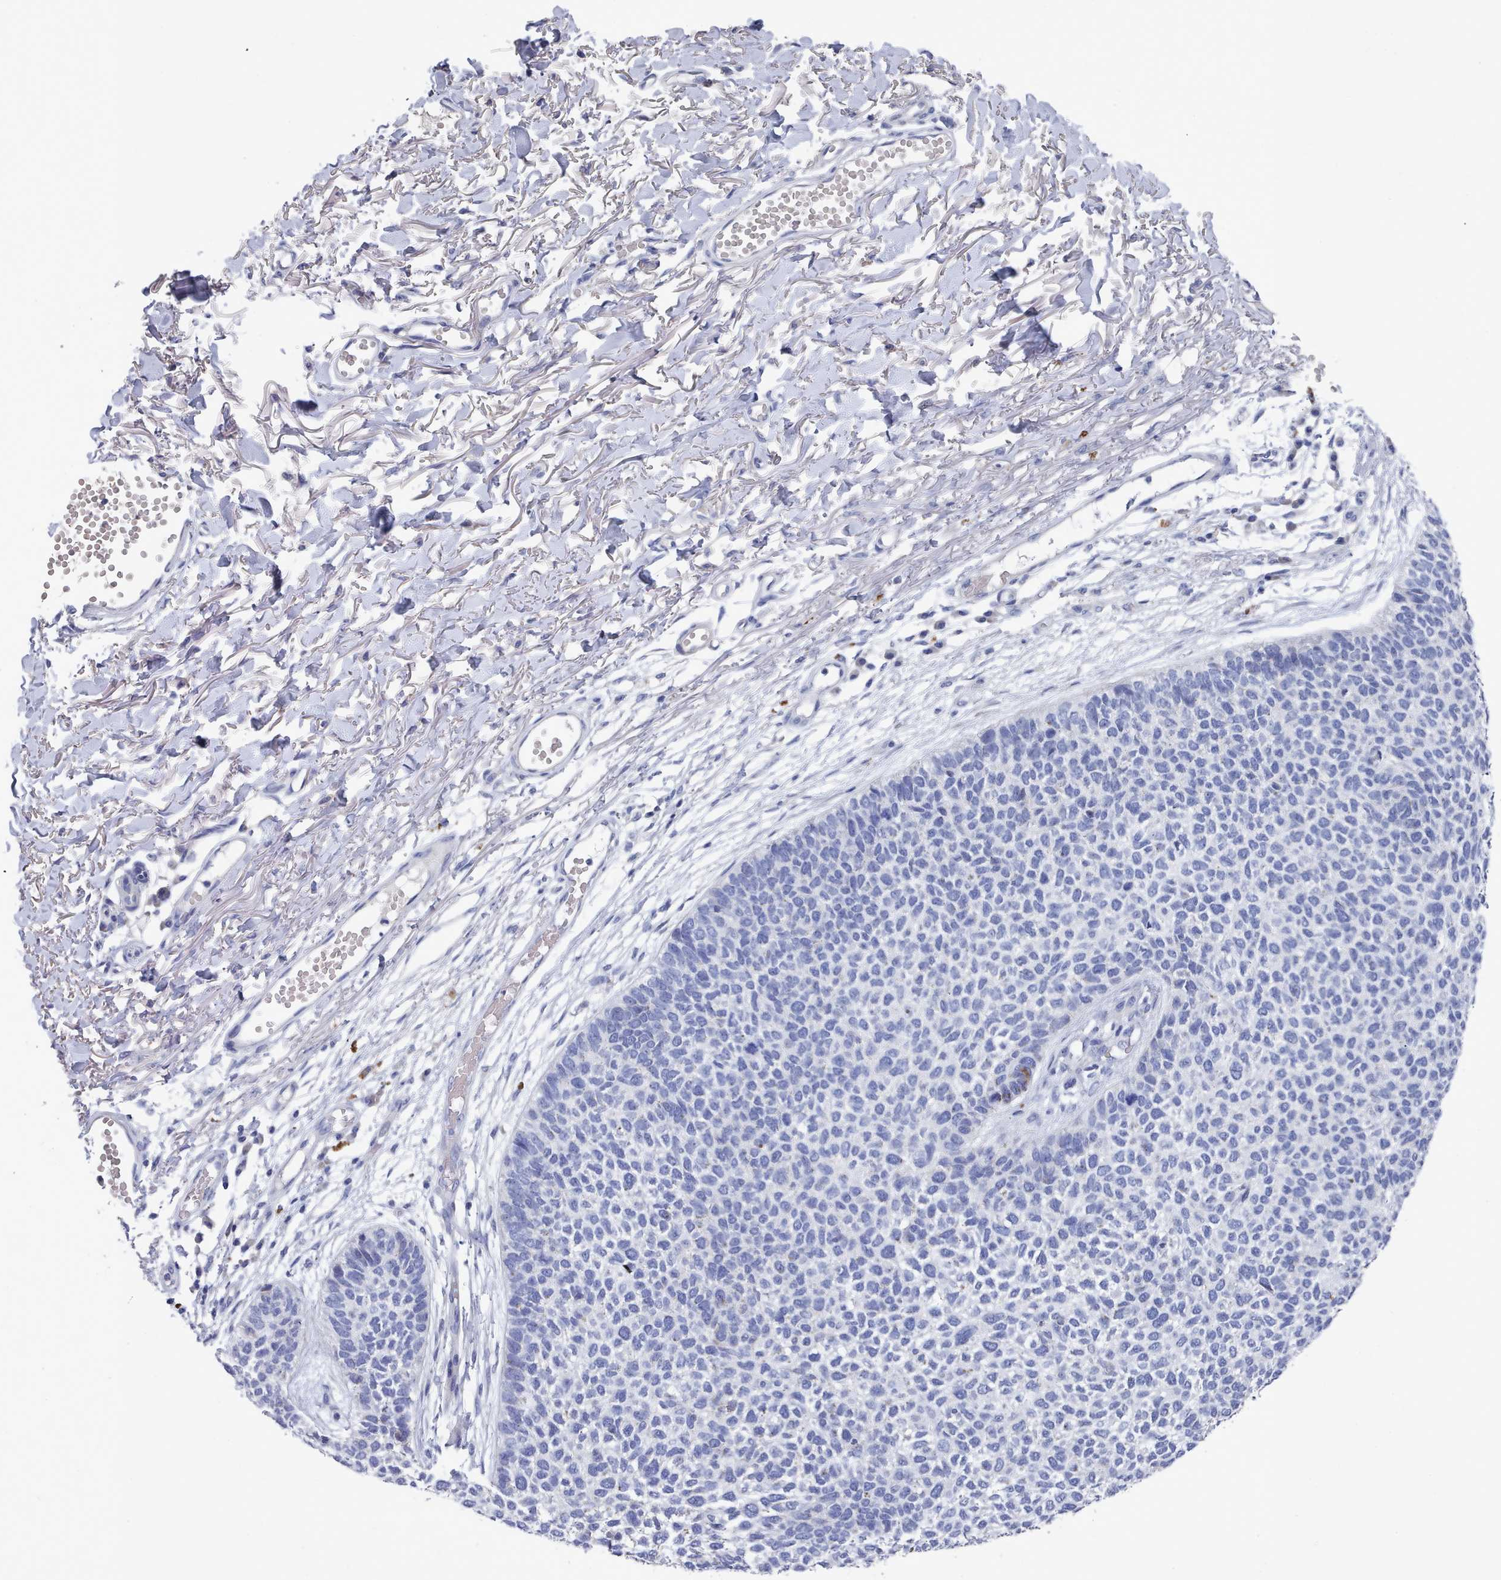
{"staining": {"intensity": "negative", "quantity": "none", "location": "none"}, "tissue": "skin cancer", "cell_type": "Tumor cells", "image_type": "cancer", "snomed": [{"axis": "morphology", "description": "Basal cell carcinoma"}, {"axis": "topography", "description": "Skin"}], "caption": "Immunohistochemistry of human skin basal cell carcinoma displays no staining in tumor cells.", "gene": "ACAD11", "patient": {"sex": "female", "age": 84}}